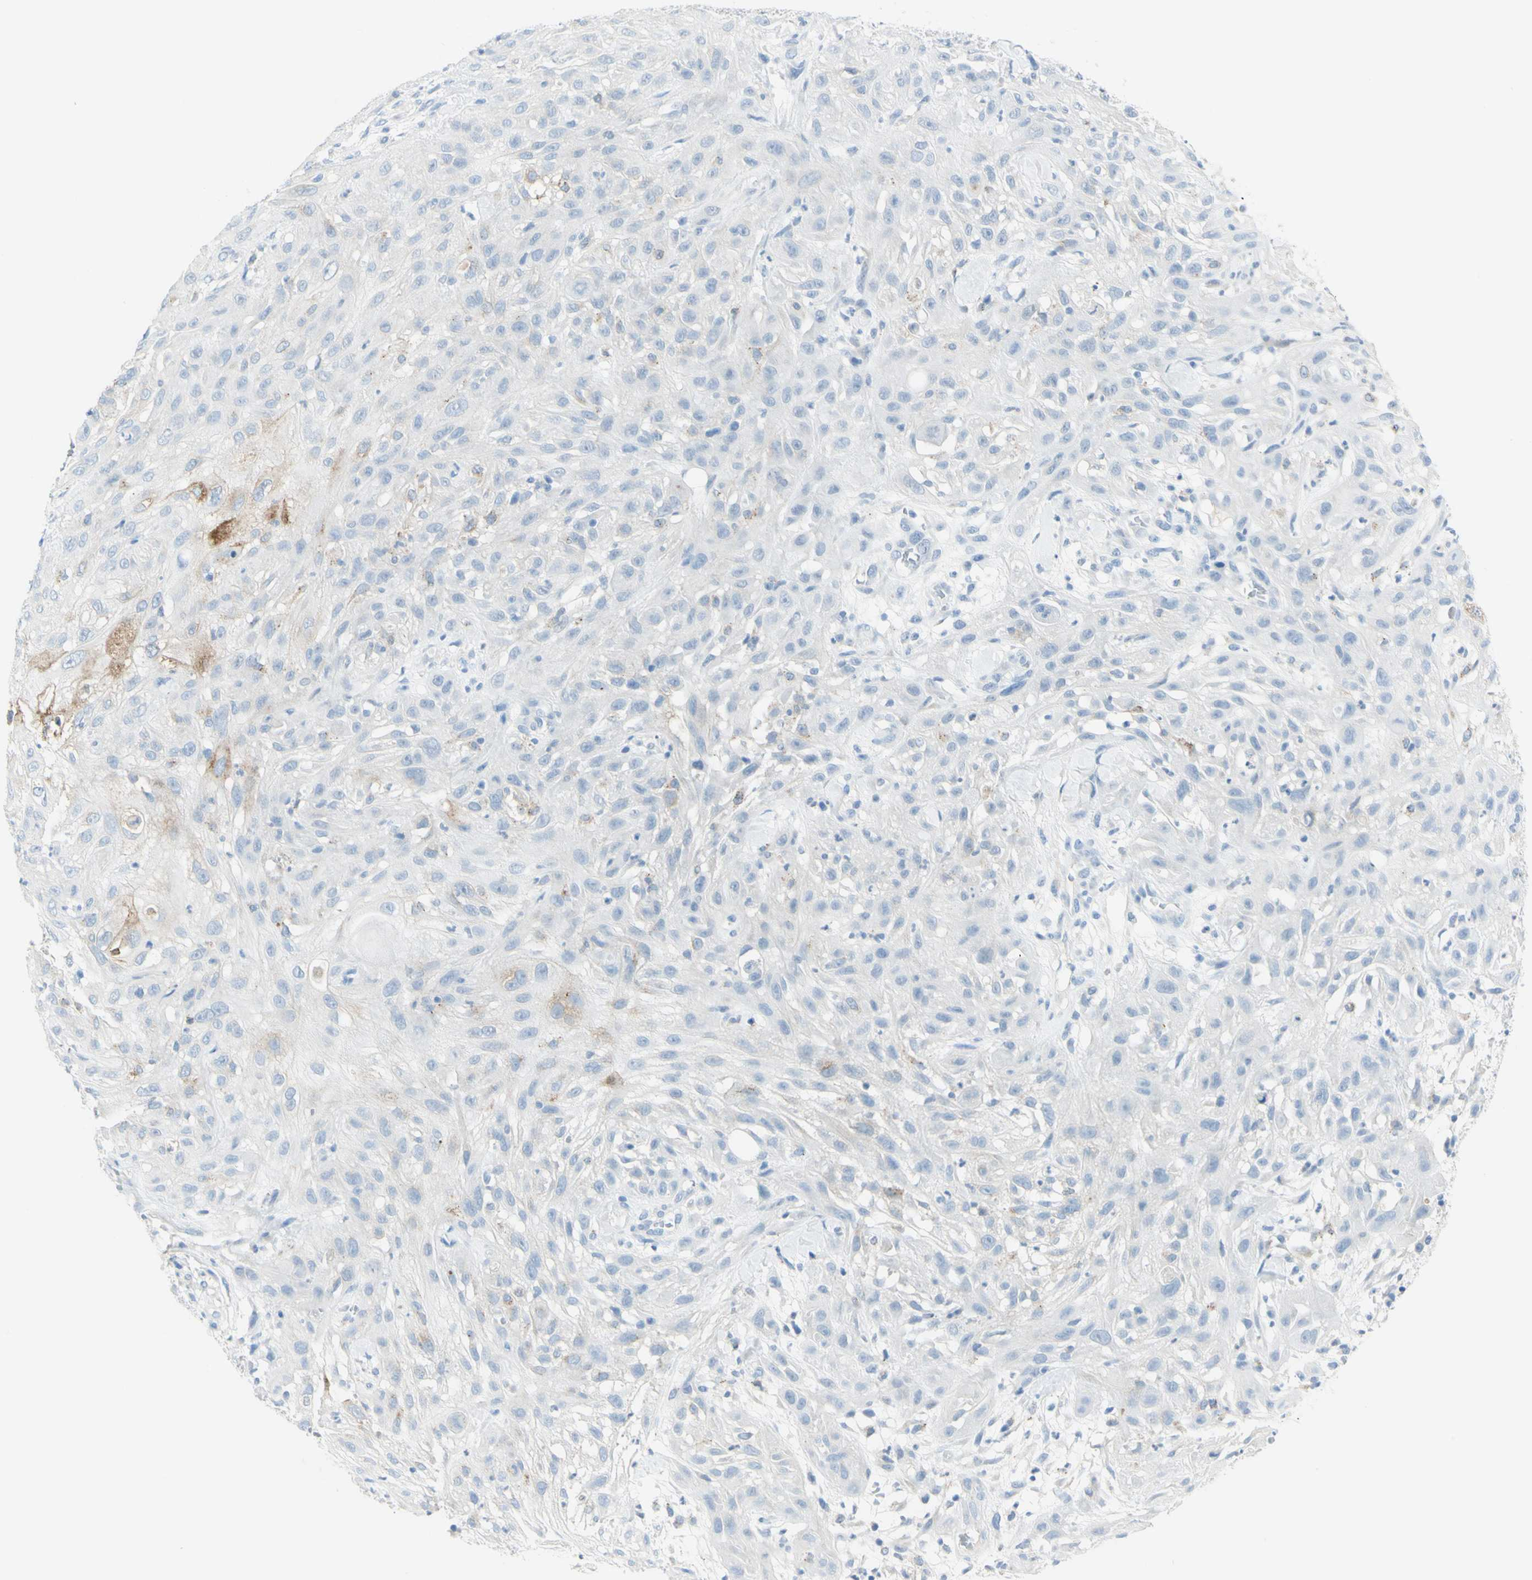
{"staining": {"intensity": "strong", "quantity": "<25%", "location": "cytoplasmic/membranous"}, "tissue": "skin cancer", "cell_type": "Tumor cells", "image_type": "cancer", "snomed": [{"axis": "morphology", "description": "Squamous cell carcinoma, NOS"}, {"axis": "topography", "description": "Skin"}], "caption": "Protein staining of skin cancer tissue displays strong cytoplasmic/membranous expression in about <25% of tumor cells. (DAB (3,3'-diaminobenzidine) = brown stain, brightfield microscopy at high magnification).", "gene": "TSPAN1", "patient": {"sex": "male", "age": 75}}